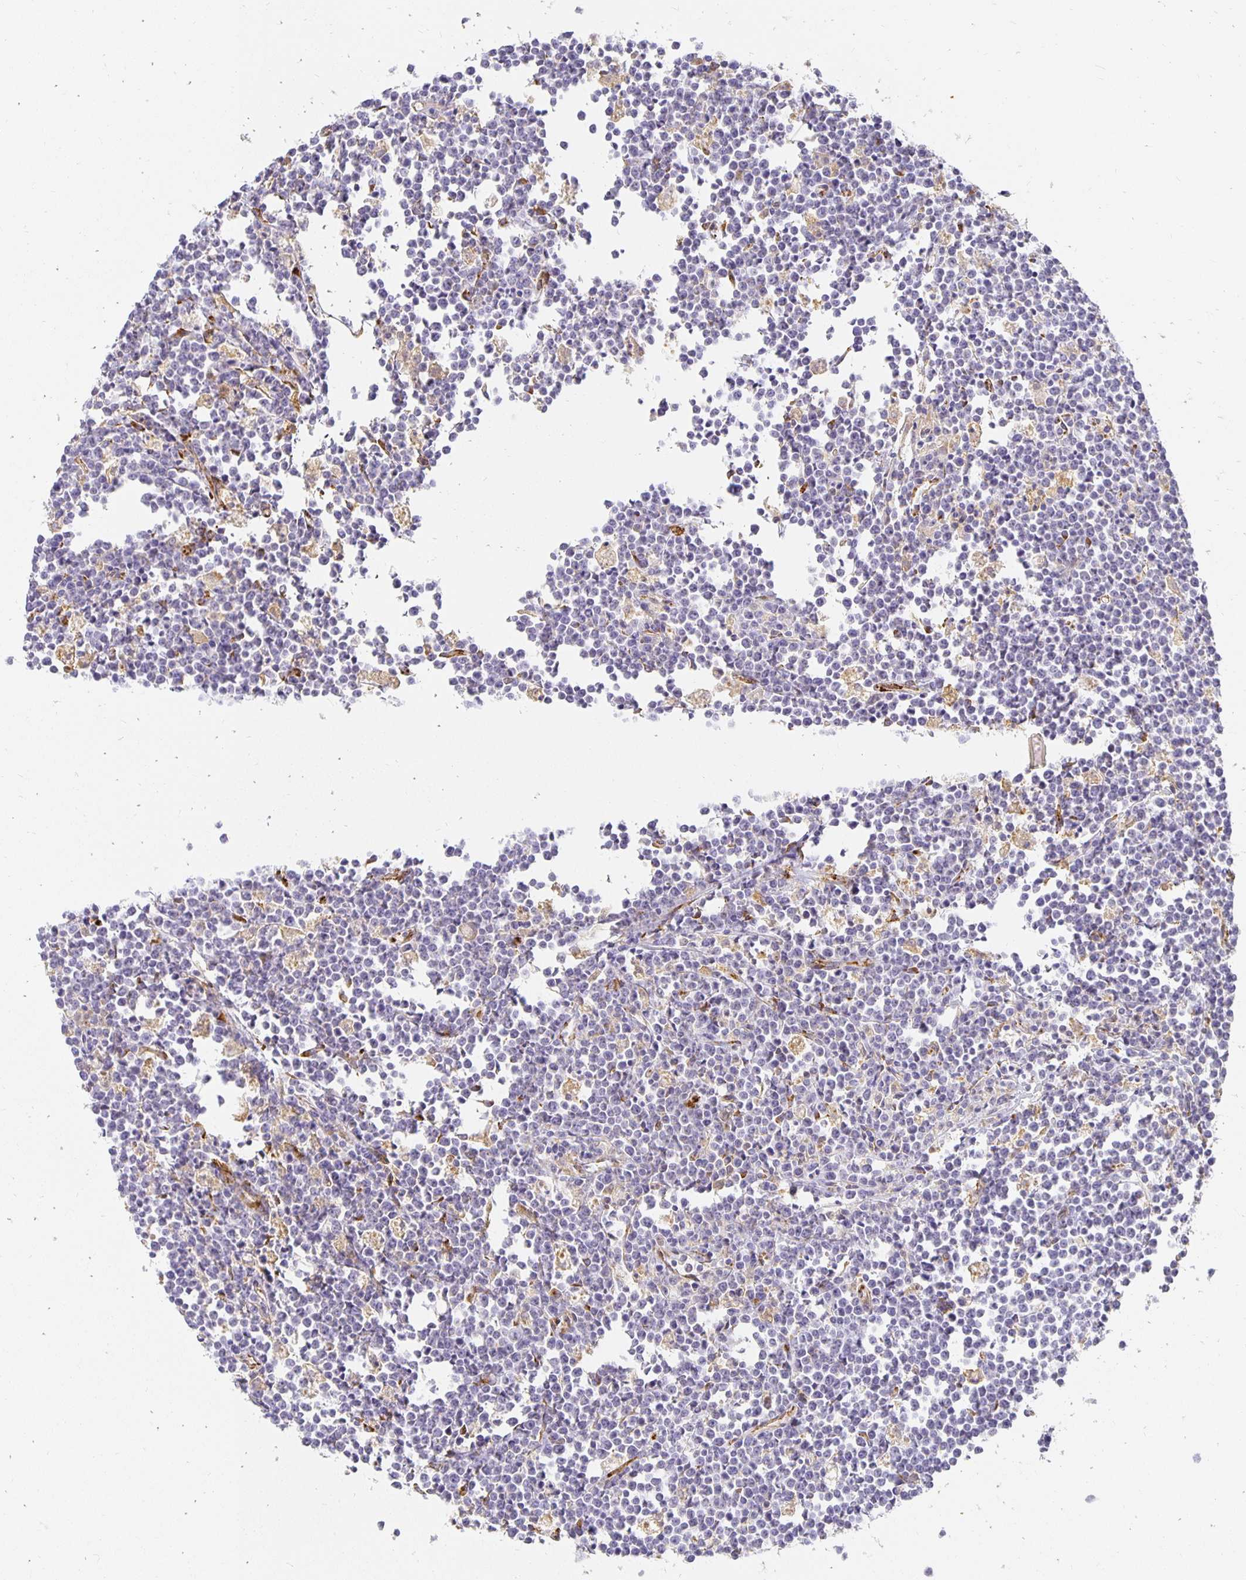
{"staining": {"intensity": "negative", "quantity": "none", "location": "none"}, "tissue": "lymphoma", "cell_type": "Tumor cells", "image_type": "cancer", "snomed": [{"axis": "morphology", "description": "Malignant lymphoma, non-Hodgkin's type, High grade"}, {"axis": "topography", "description": "Small intestine"}], "caption": "The micrograph demonstrates no significant staining in tumor cells of lymphoma.", "gene": "PLOD1", "patient": {"sex": "female", "age": 56}}